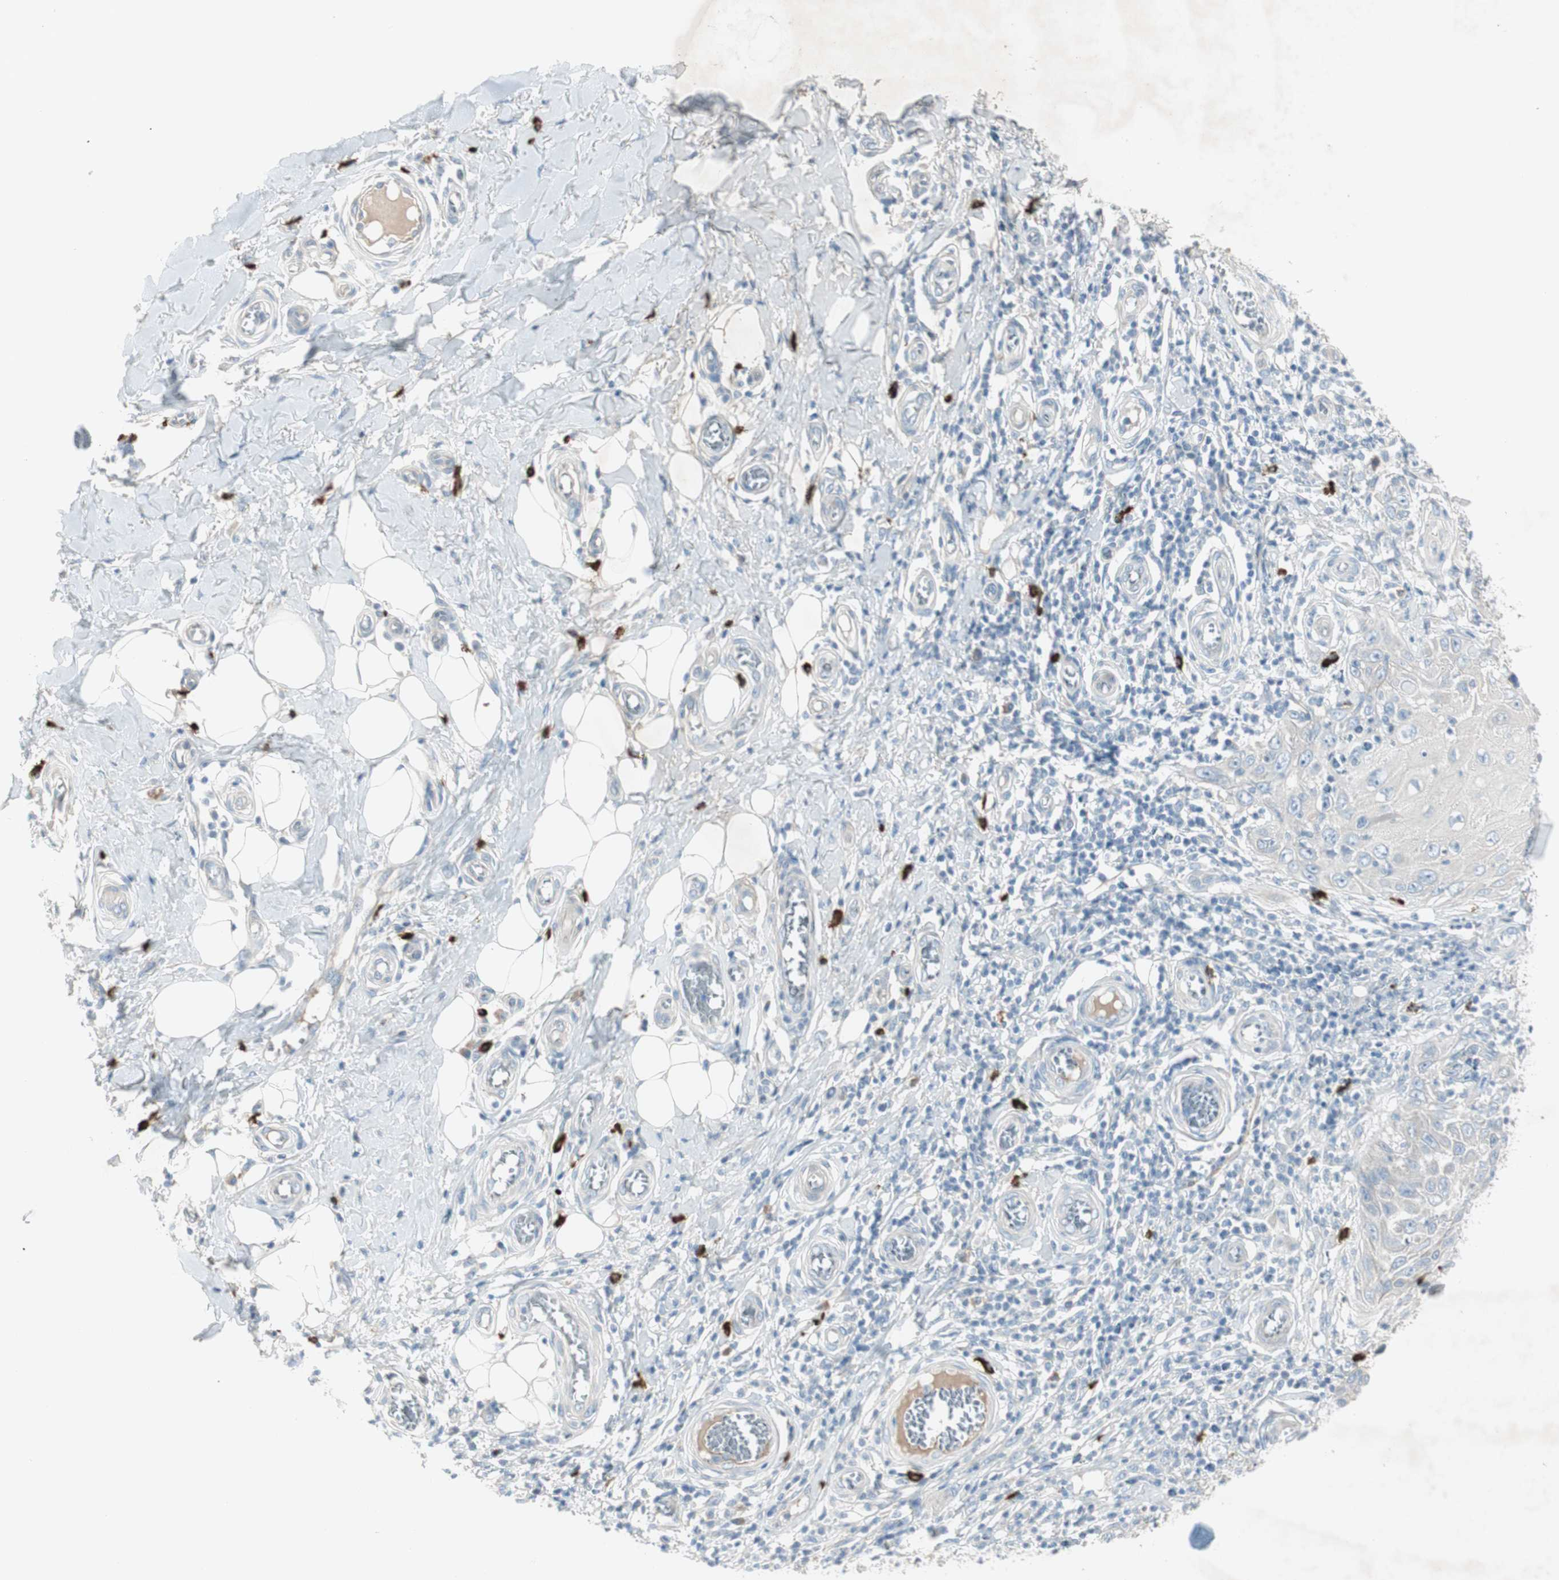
{"staining": {"intensity": "negative", "quantity": "none", "location": "none"}, "tissue": "skin cancer", "cell_type": "Tumor cells", "image_type": "cancer", "snomed": [{"axis": "morphology", "description": "Squamous cell carcinoma, NOS"}, {"axis": "topography", "description": "Skin"}], "caption": "Photomicrograph shows no protein staining in tumor cells of skin cancer tissue. (Brightfield microscopy of DAB (3,3'-diaminobenzidine) immunohistochemistry at high magnification).", "gene": "MAPRE3", "patient": {"sex": "female", "age": 73}}